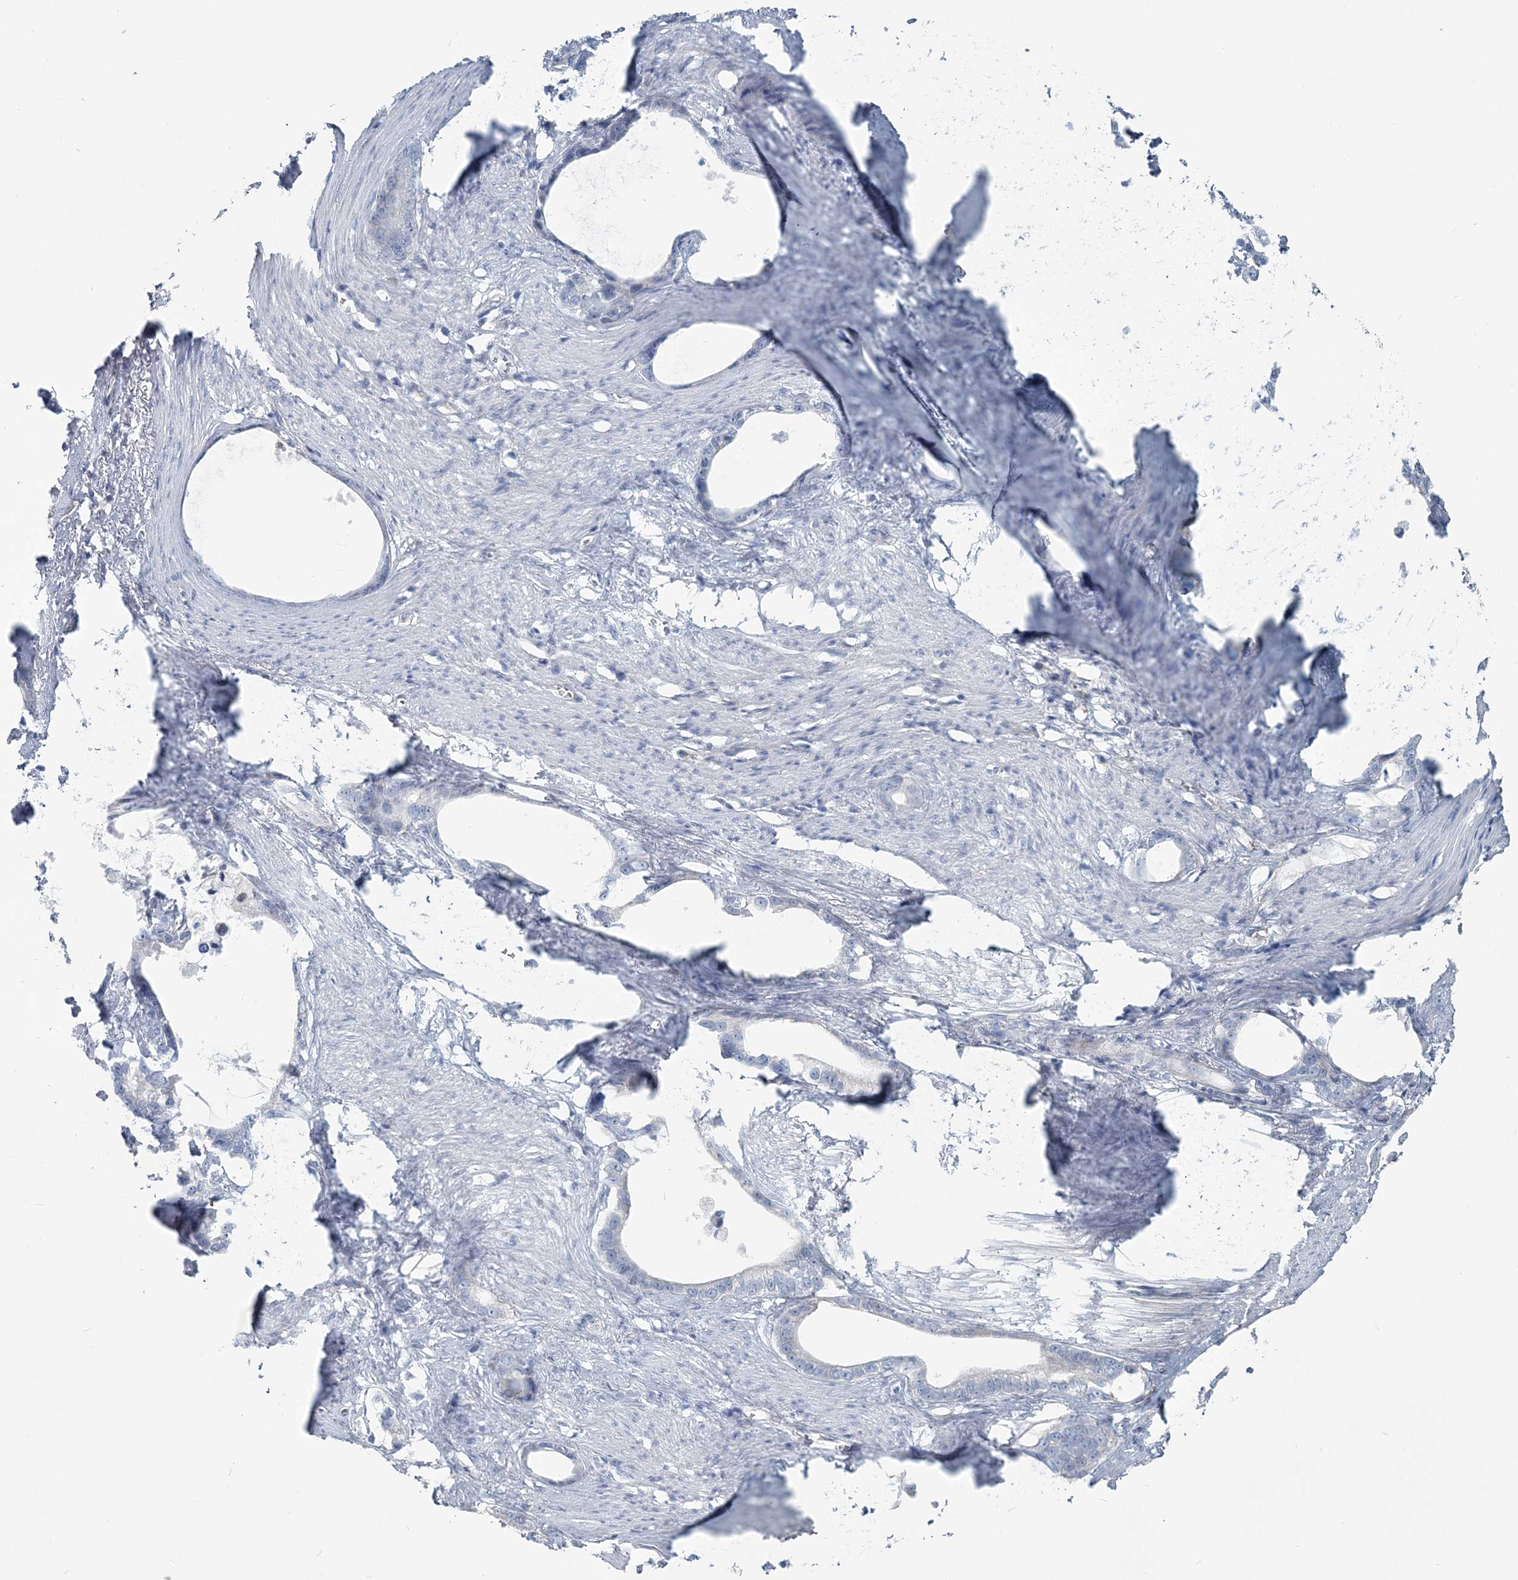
{"staining": {"intensity": "negative", "quantity": "none", "location": "none"}, "tissue": "stomach cancer", "cell_type": "Tumor cells", "image_type": "cancer", "snomed": [{"axis": "morphology", "description": "Adenocarcinoma, NOS"}, {"axis": "topography", "description": "Stomach"}], "caption": "An immunohistochemistry (IHC) image of stomach adenocarcinoma is shown. There is no staining in tumor cells of stomach adenocarcinoma.", "gene": "CMBL", "patient": {"sex": "female", "age": 75}}